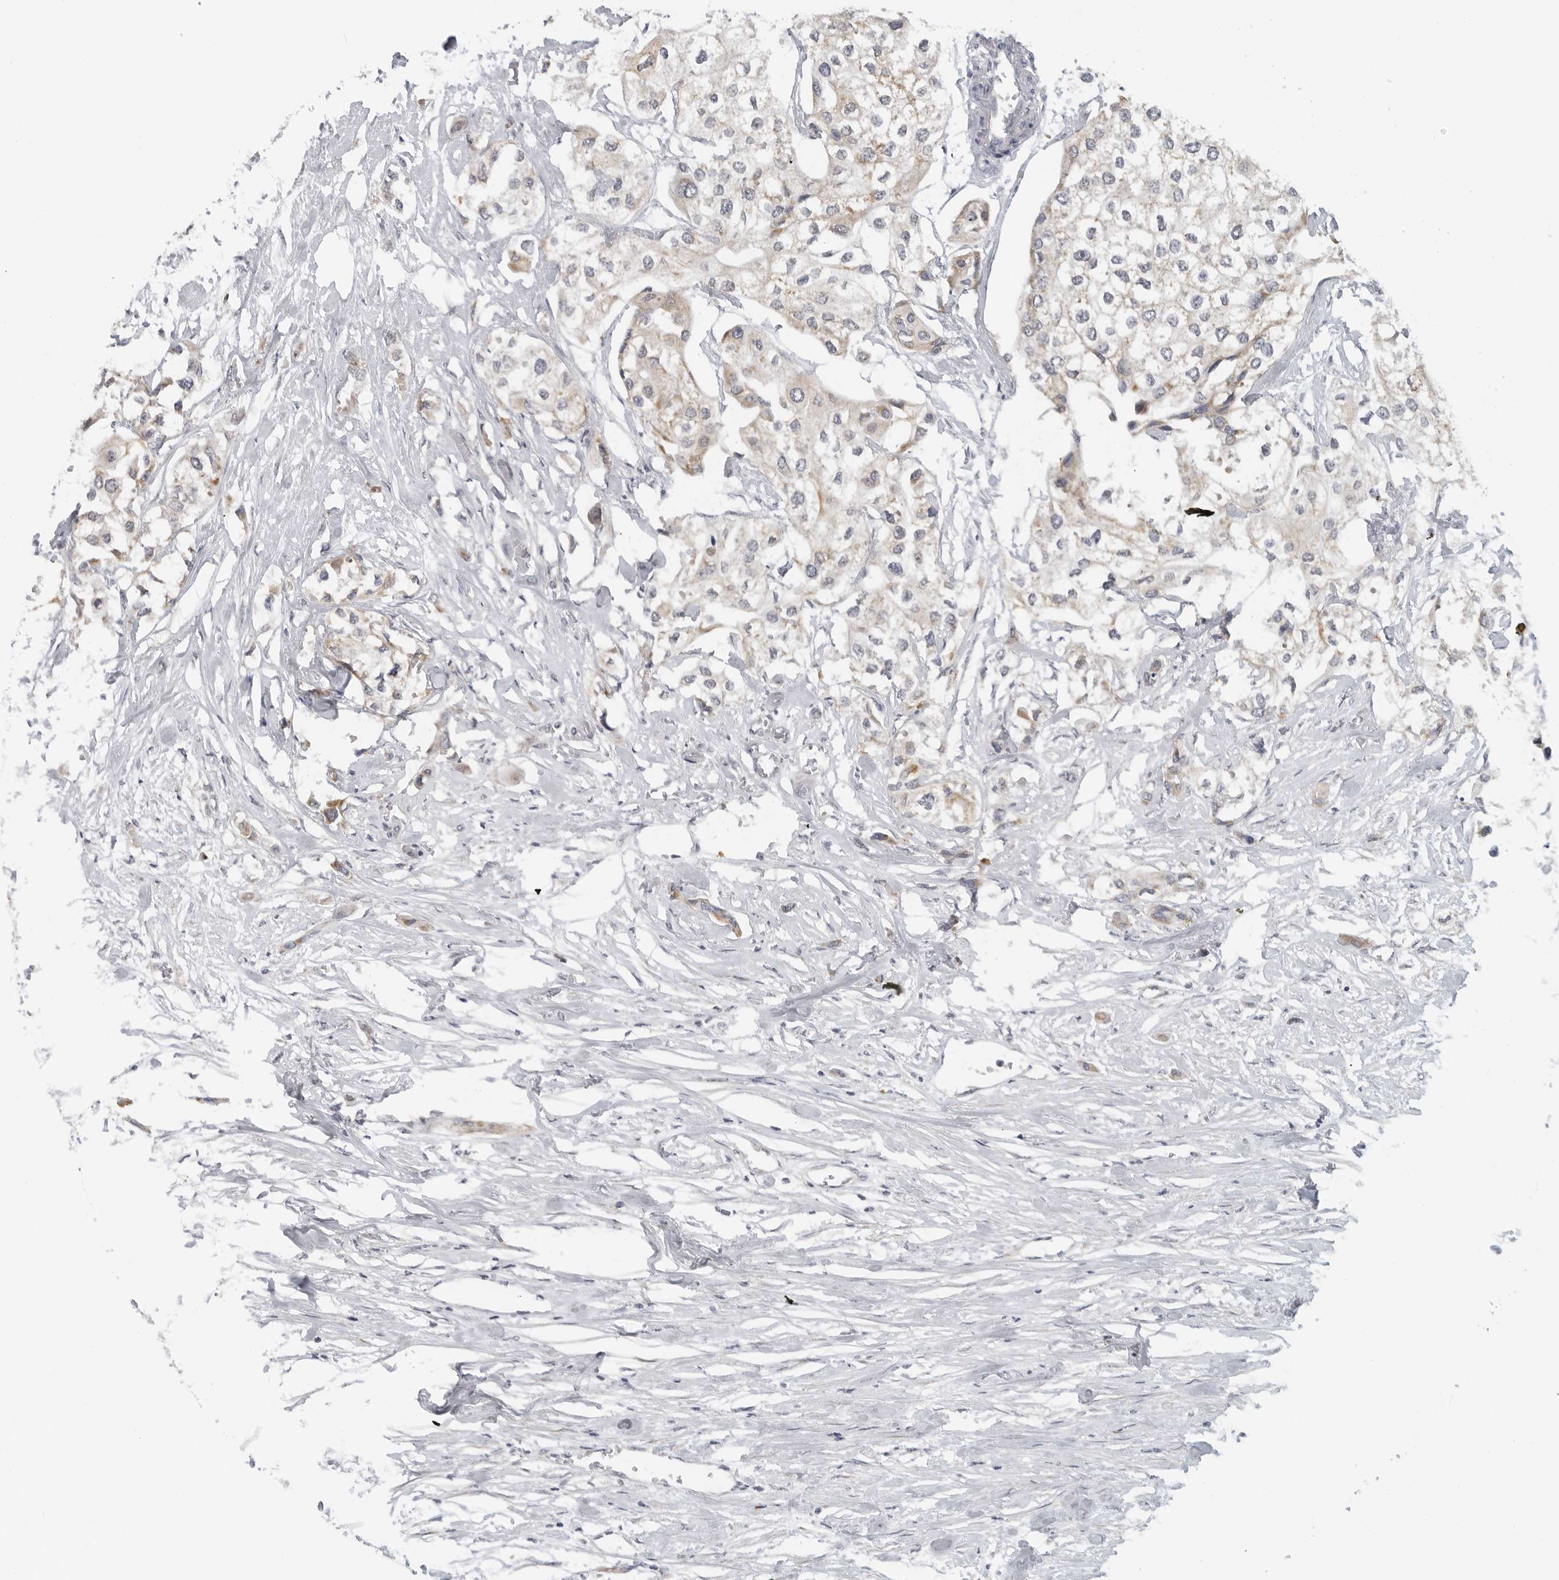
{"staining": {"intensity": "weak", "quantity": ">75%", "location": "cytoplasmic/membranous"}, "tissue": "urothelial cancer", "cell_type": "Tumor cells", "image_type": "cancer", "snomed": [{"axis": "morphology", "description": "Urothelial carcinoma, High grade"}, {"axis": "topography", "description": "Urinary bladder"}], "caption": "The histopathology image displays immunohistochemical staining of urothelial cancer. There is weak cytoplasmic/membranous positivity is identified in about >75% of tumor cells.", "gene": "IL12RB2", "patient": {"sex": "male", "age": 64}}